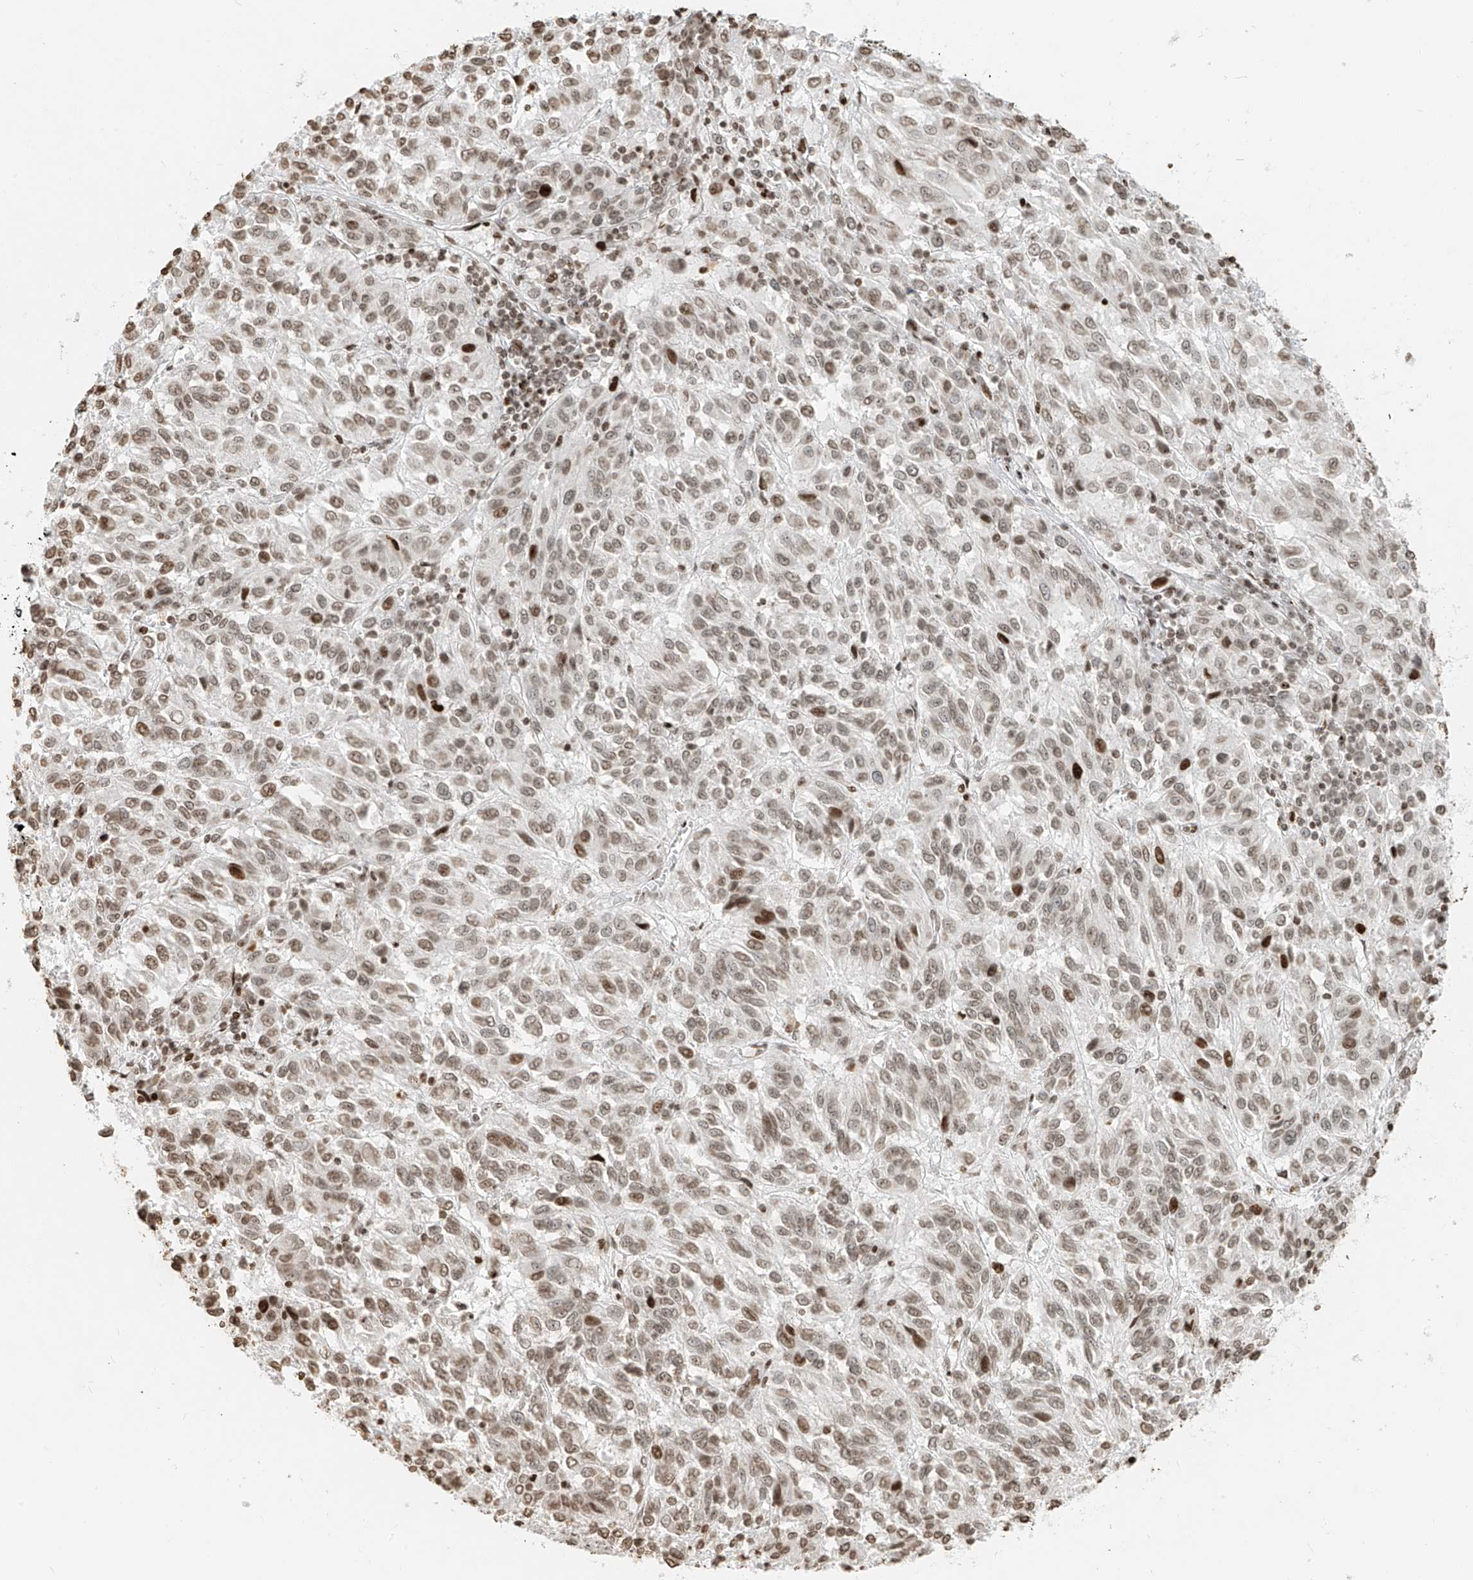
{"staining": {"intensity": "moderate", "quantity": ">75%", "location": "nuclear"}, "tissue": "melanoma", "cell_type": "Tumor cells", "image_type": "cancer", "snomed": [{"axis": "morphology", "description": "Malignant melanoma, Metastatic site"}, {"axis": "topography", "description": "Lung"}], "caption": "Human malignant melanoma (metastatic site) stained with a brown dye demonstrates moderate nuclear positive expression in approximately >75% of tumor cells.", "gene": "C17orf58", "patient": {"sex": "male", "age": 64}}